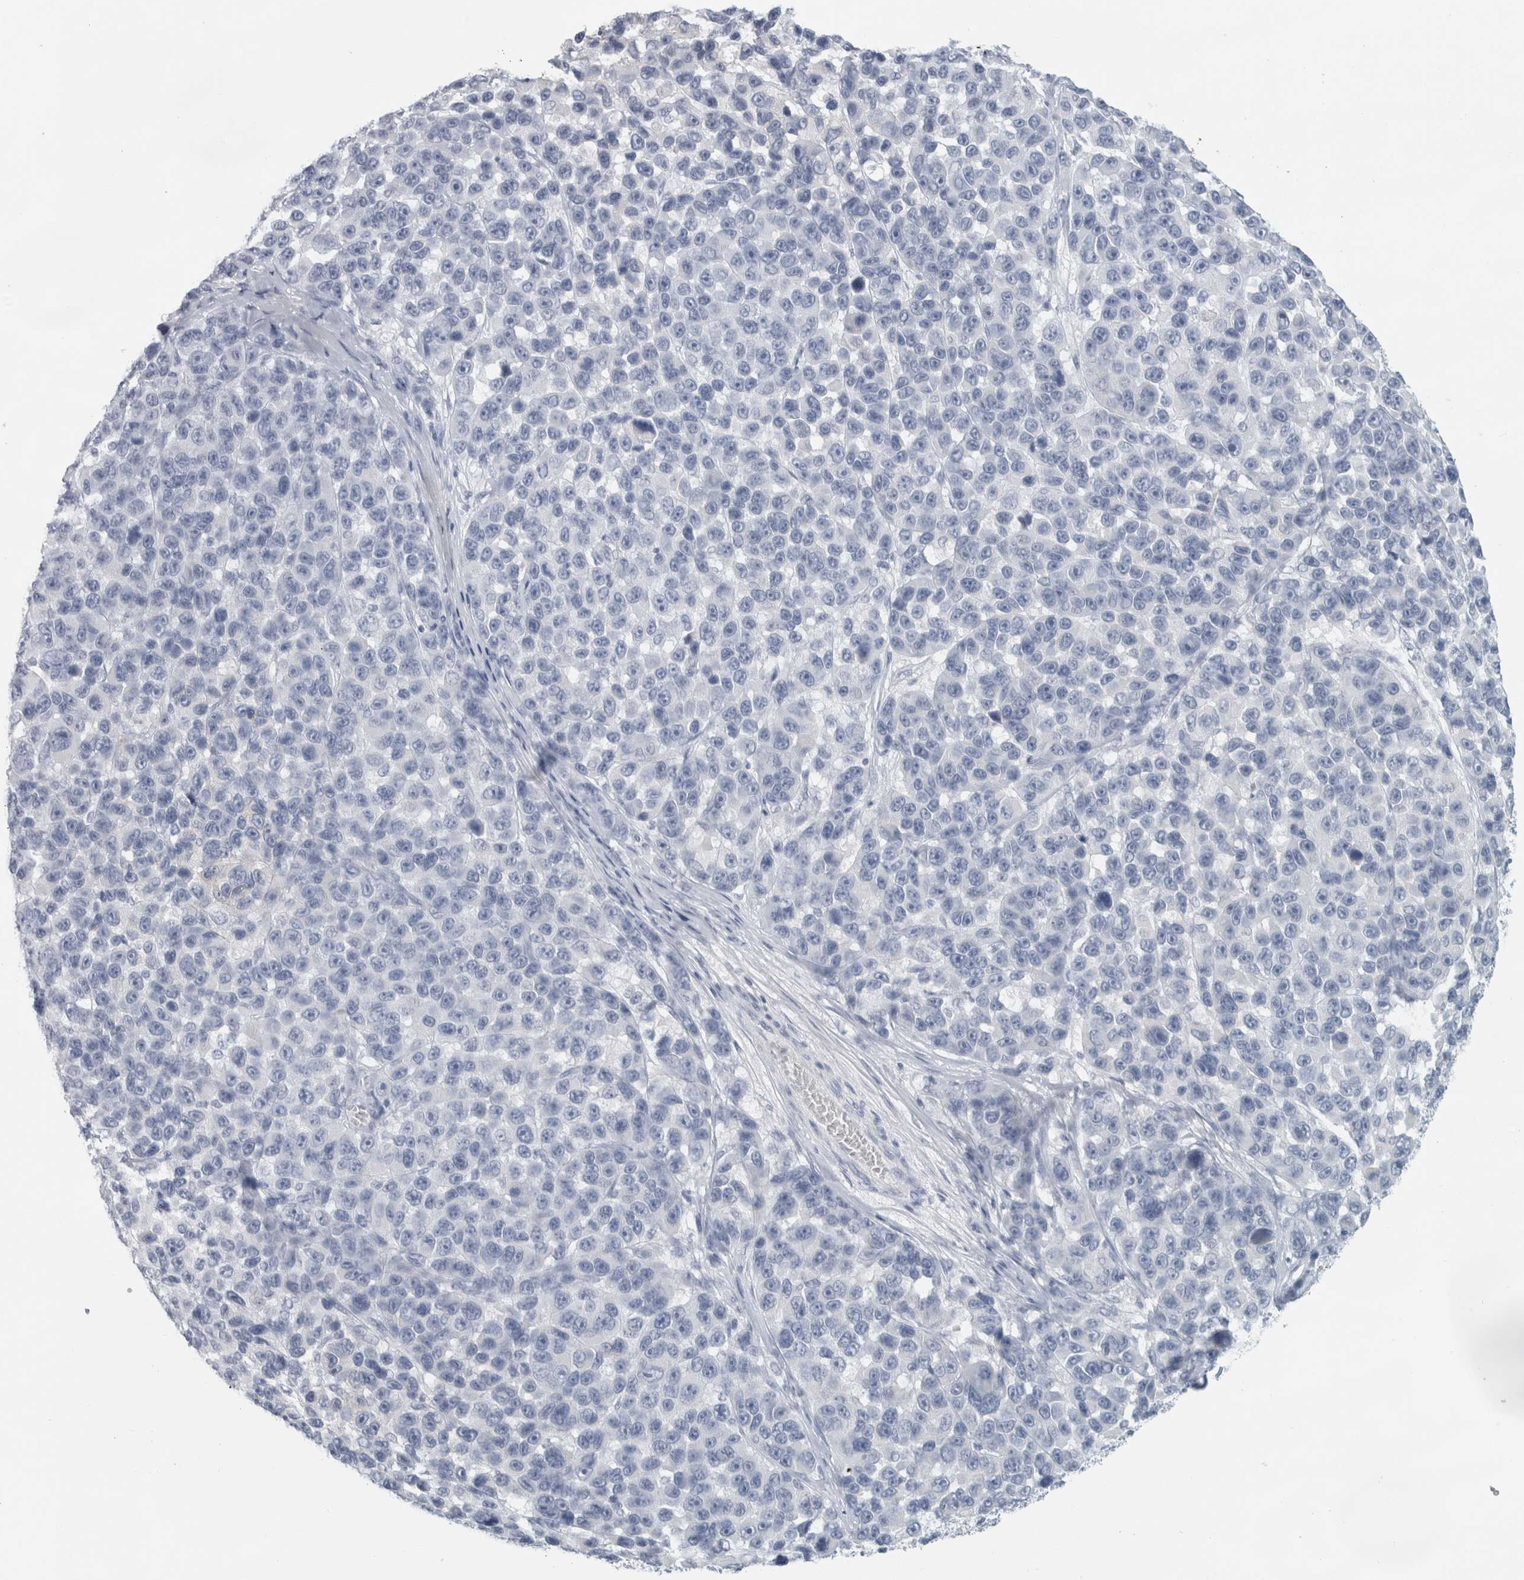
{"staining": {"intensity": "negative", "quantity": "none", "location": "none"}, "tissue": "melanoma", "cell_type": "Tumor cells", "image_type": "cancer", "snomed": [{"axis": "morphology", "description": "Malignant melanoma, NOS"}, {"axis": "topography", "description": "Skin"}], "caption": "Tumor cells are negative for protein expression in human malignant melanoma. The staining is performed using DAB (3,3'-diaminobenzidine) brown chromogen with nuclei counter-stained in using hematoxylin.", "gene": "SLC28A3", "patient": {"sex": "male", "age": 53}}